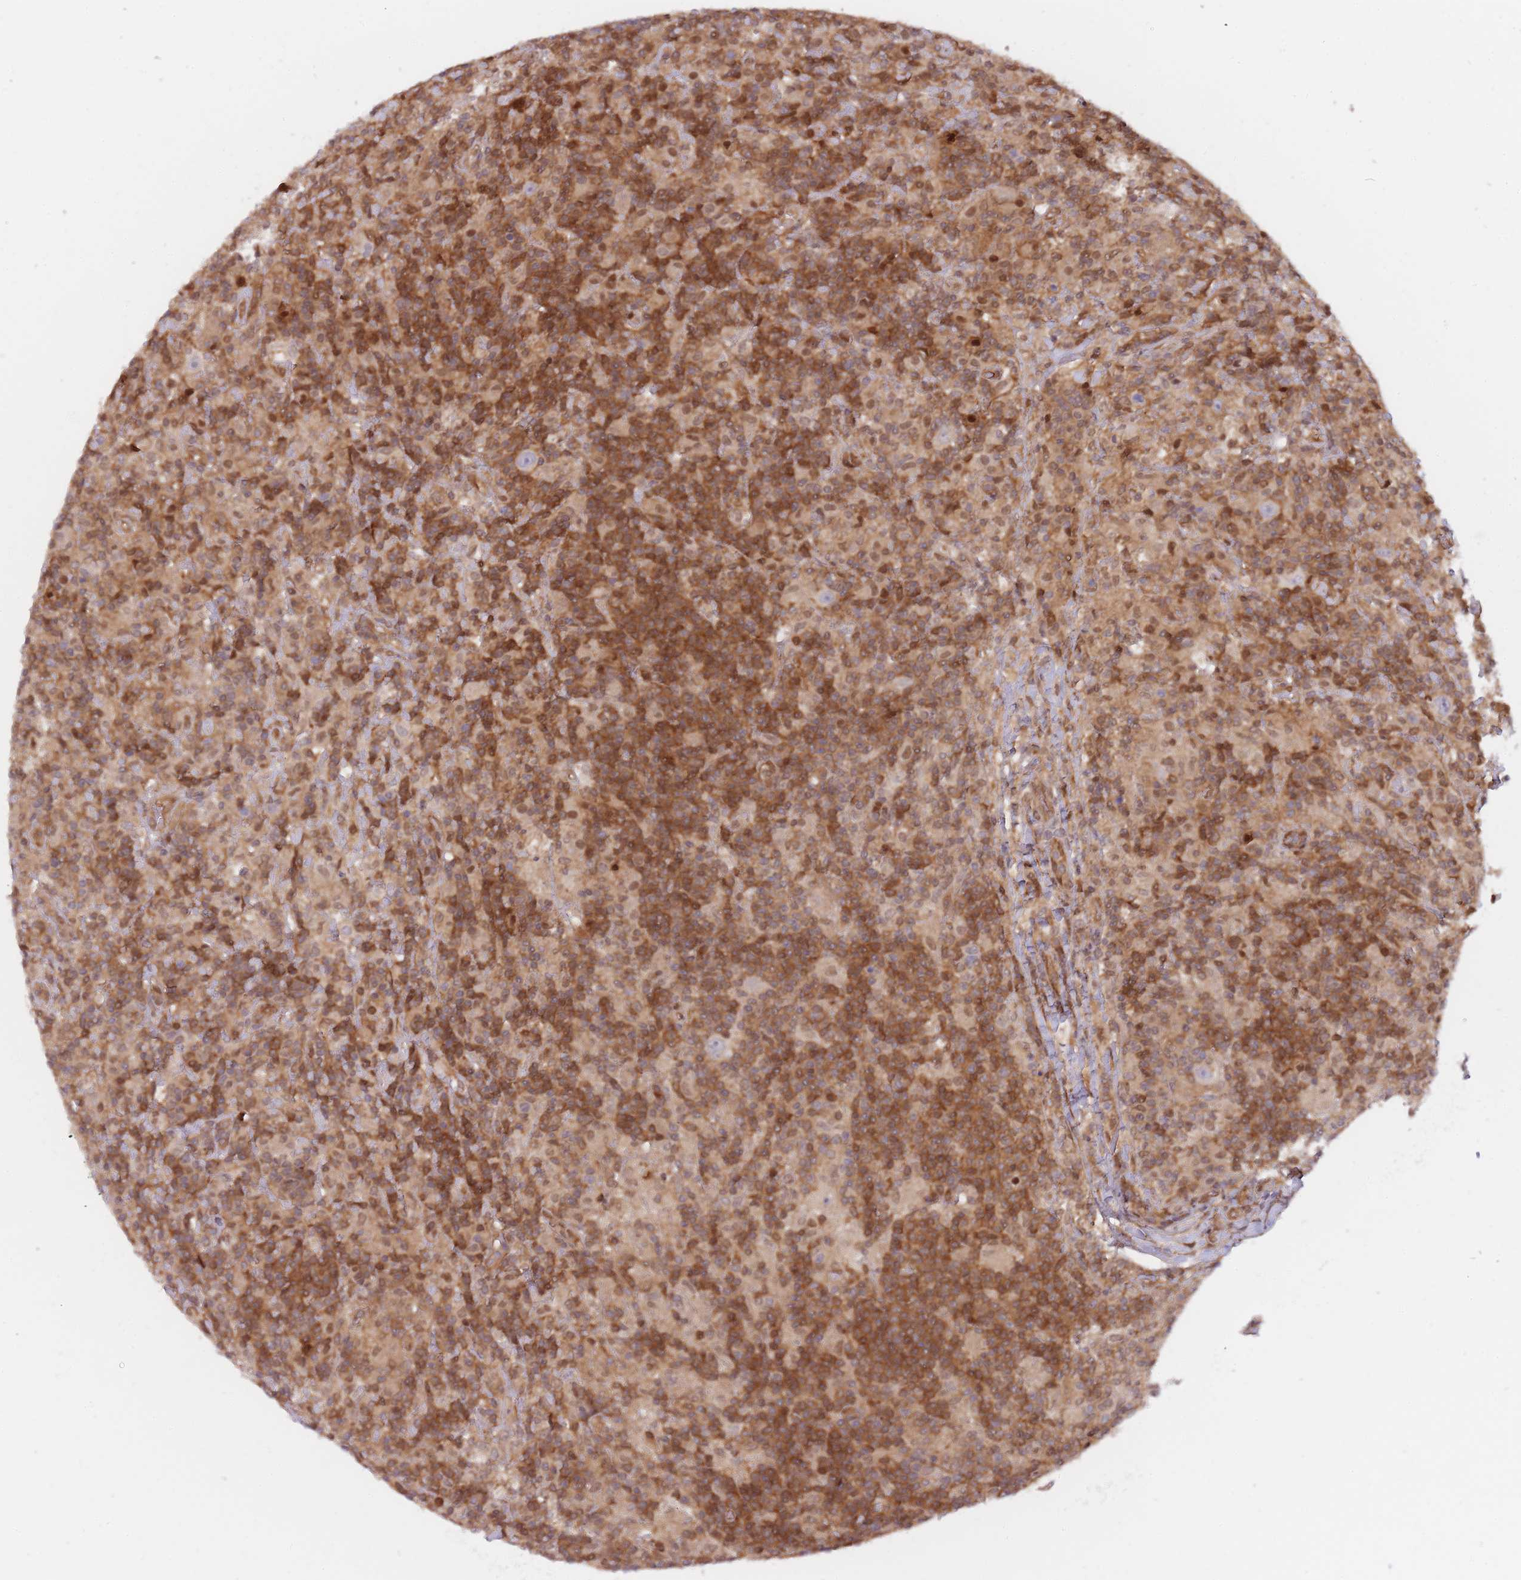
{"staining": {"intensity": "negative", "quantity": "none", "location": "none"}, "tissue": "lymphoma", "cell_type": "Tumor cells", "image_type": "cancer", "snomed": [{"axis": "morphology", "description": "Hodgkin's disease, NOS"}, {"axis": "topography", "description": "Lymph node"}], "caption": "DAB immunohistochemical staining of Hodgkin's disease shows no significant staining in tumor cells.", "gene": "NSFL1C", "patient": {"sex": "male", "age": 70}}